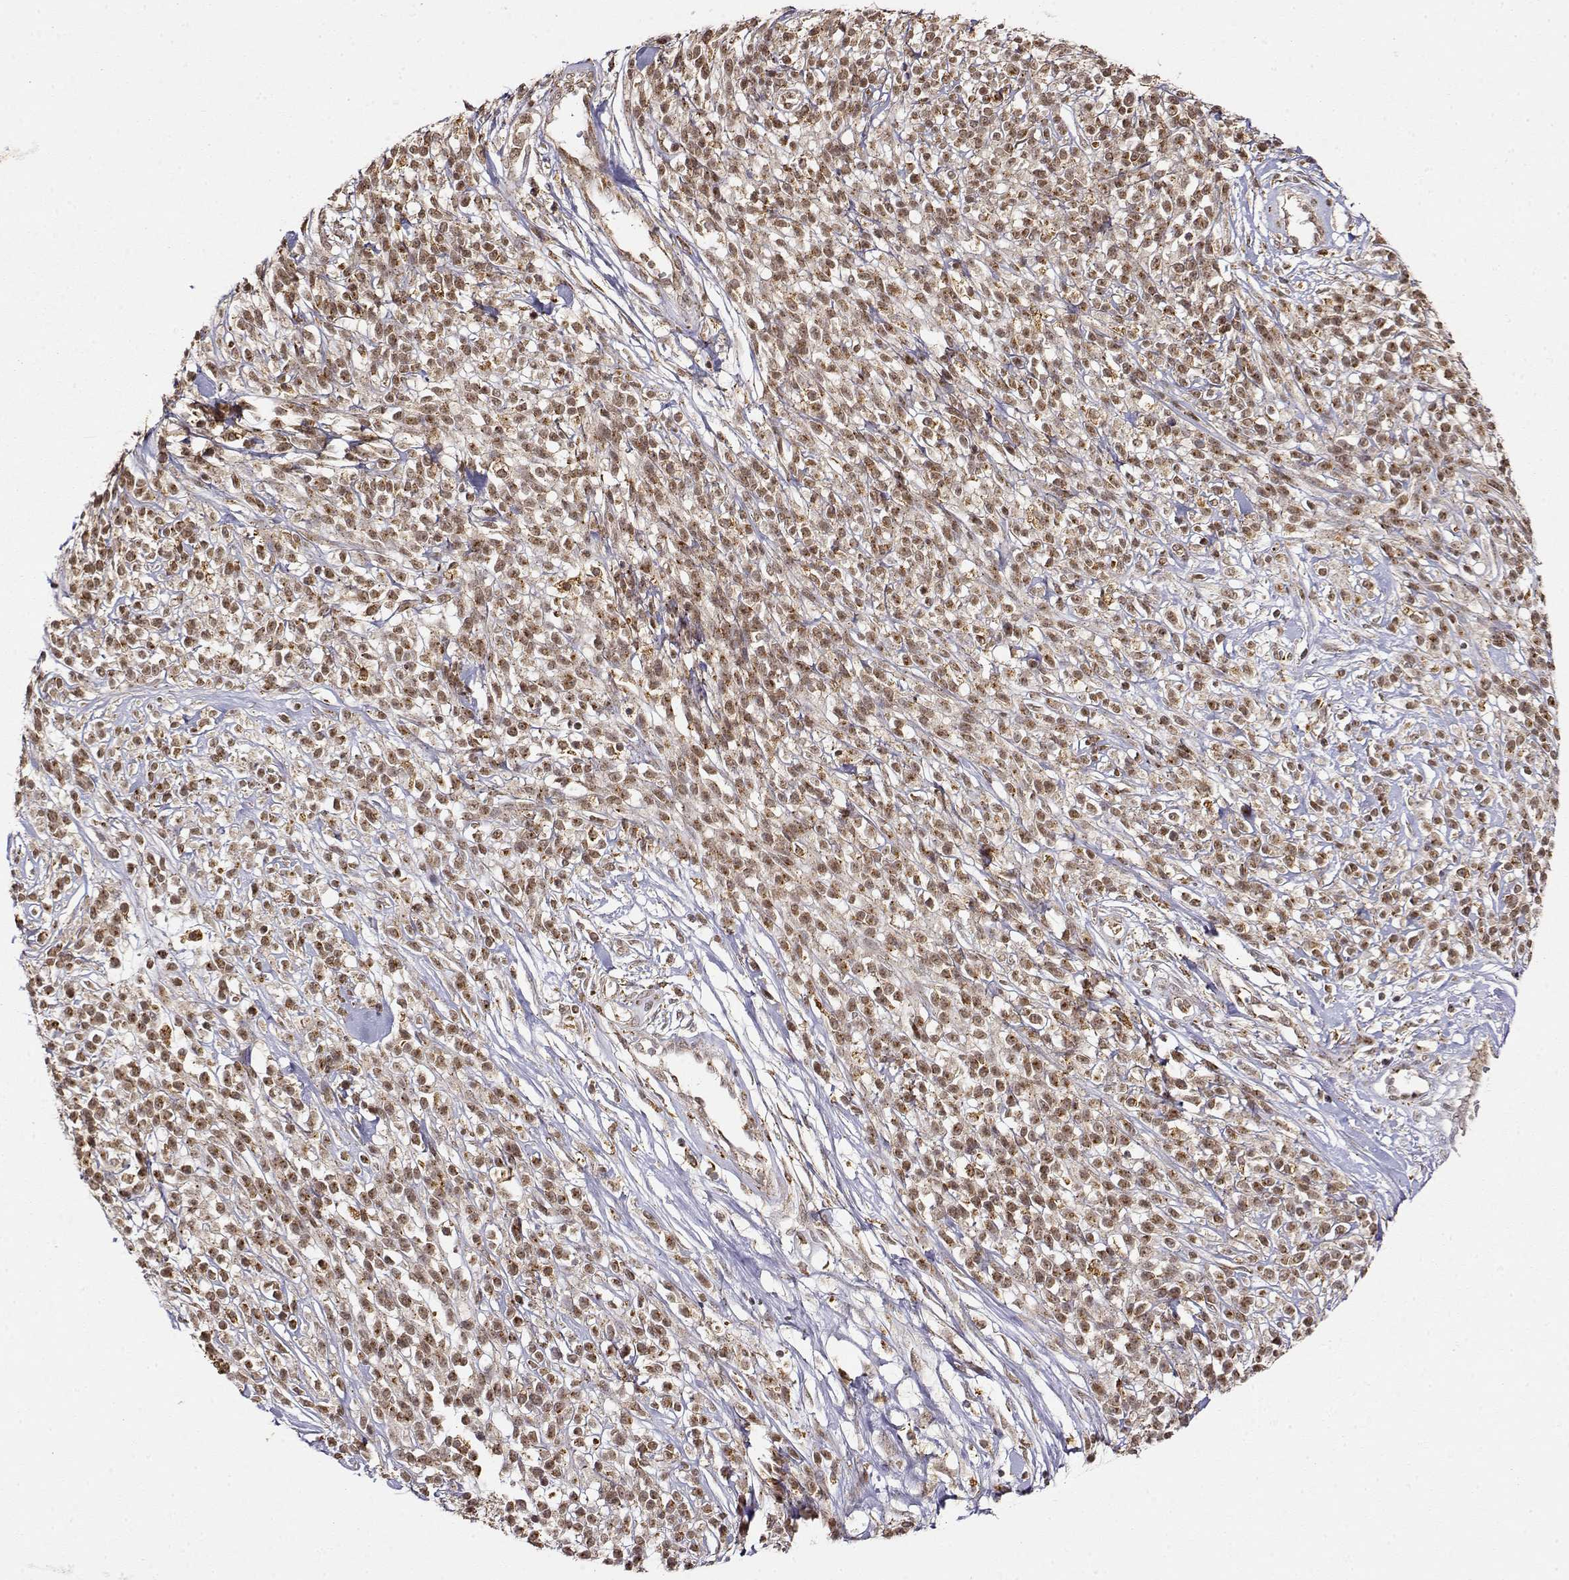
{"staining": {"intensity": "moderate", "quantity": ">75%", "location": "cytoplasmic/membranous"}, "tissue": "melanoma", "cell_type": "Tumor cells", "image_type": "cancer", "snomed": [{"axis": "morphology", "description": "Malignant melanoma, NOS"}, {"axis": "topography", "description": "Skin"}, {"axis": "topography", "description": "Skin of trunk"}], "caption": "Tumor cells demonstrate medium levels of moderate cytoplasmic/membranous positivity in approximately >75% of cells in melanoma.", "gene": "RNF13", "patient": {"sex": "male", "age": 74}}